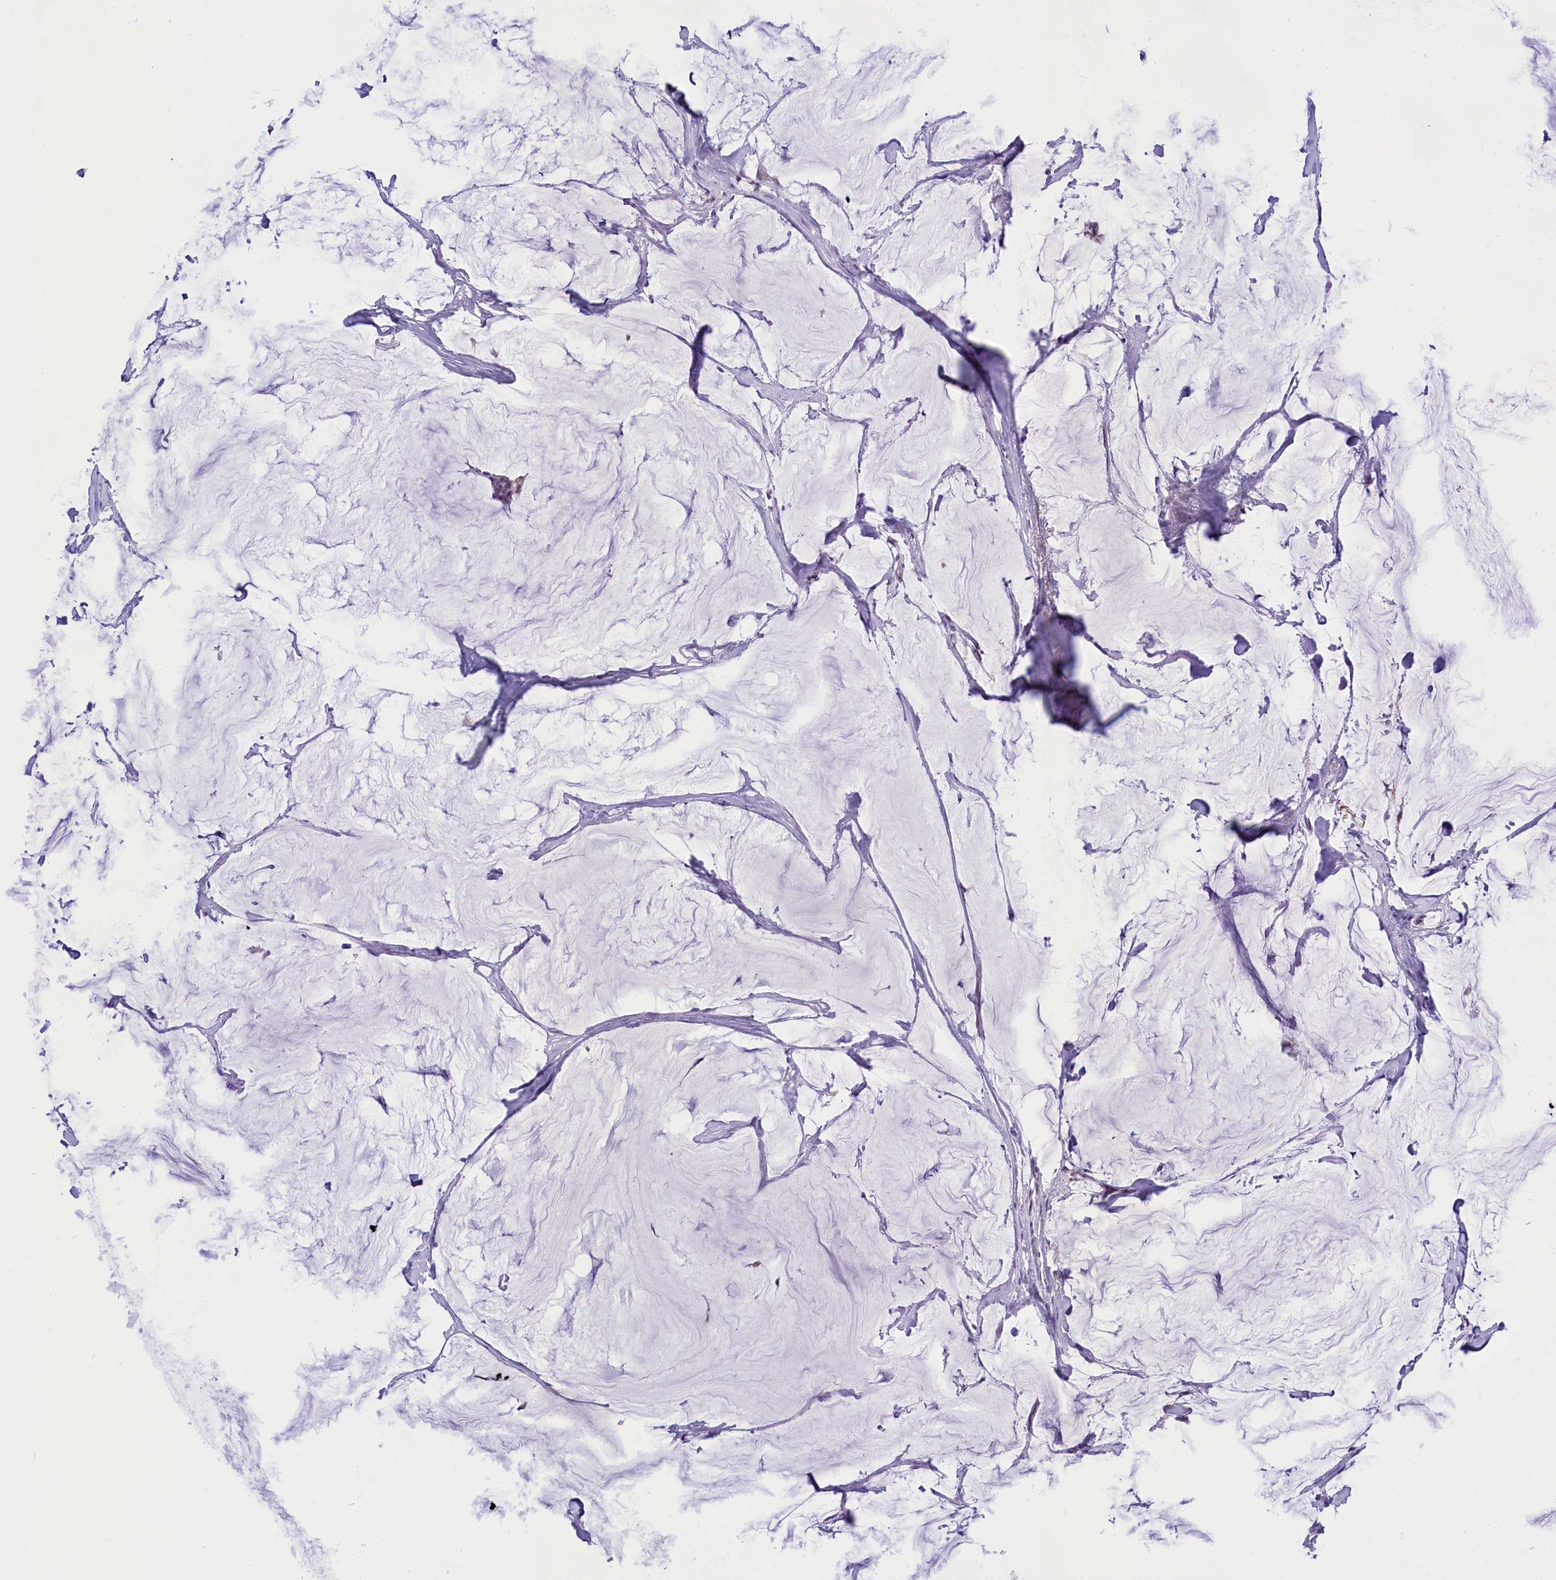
{"staining": {"intensity": "negative", "quantity": "none", "location": "none"}, "tissue": "breast cancer", "cell_type": "Tumor cells", "image_type": "cancer", "snomed": [{"axis": "morphology", "description": "Duct carcinoma"}, {"axis": "topography", "description": "Breast"}], "caption": "This is an immunohistochemistry (IHC) histopathology image of breast cancer (intraductal carcinoma). There is no positivity in tumor cells.", "gene": "RPS6KB1", "patient": {"sex": "female", "age": 93}}